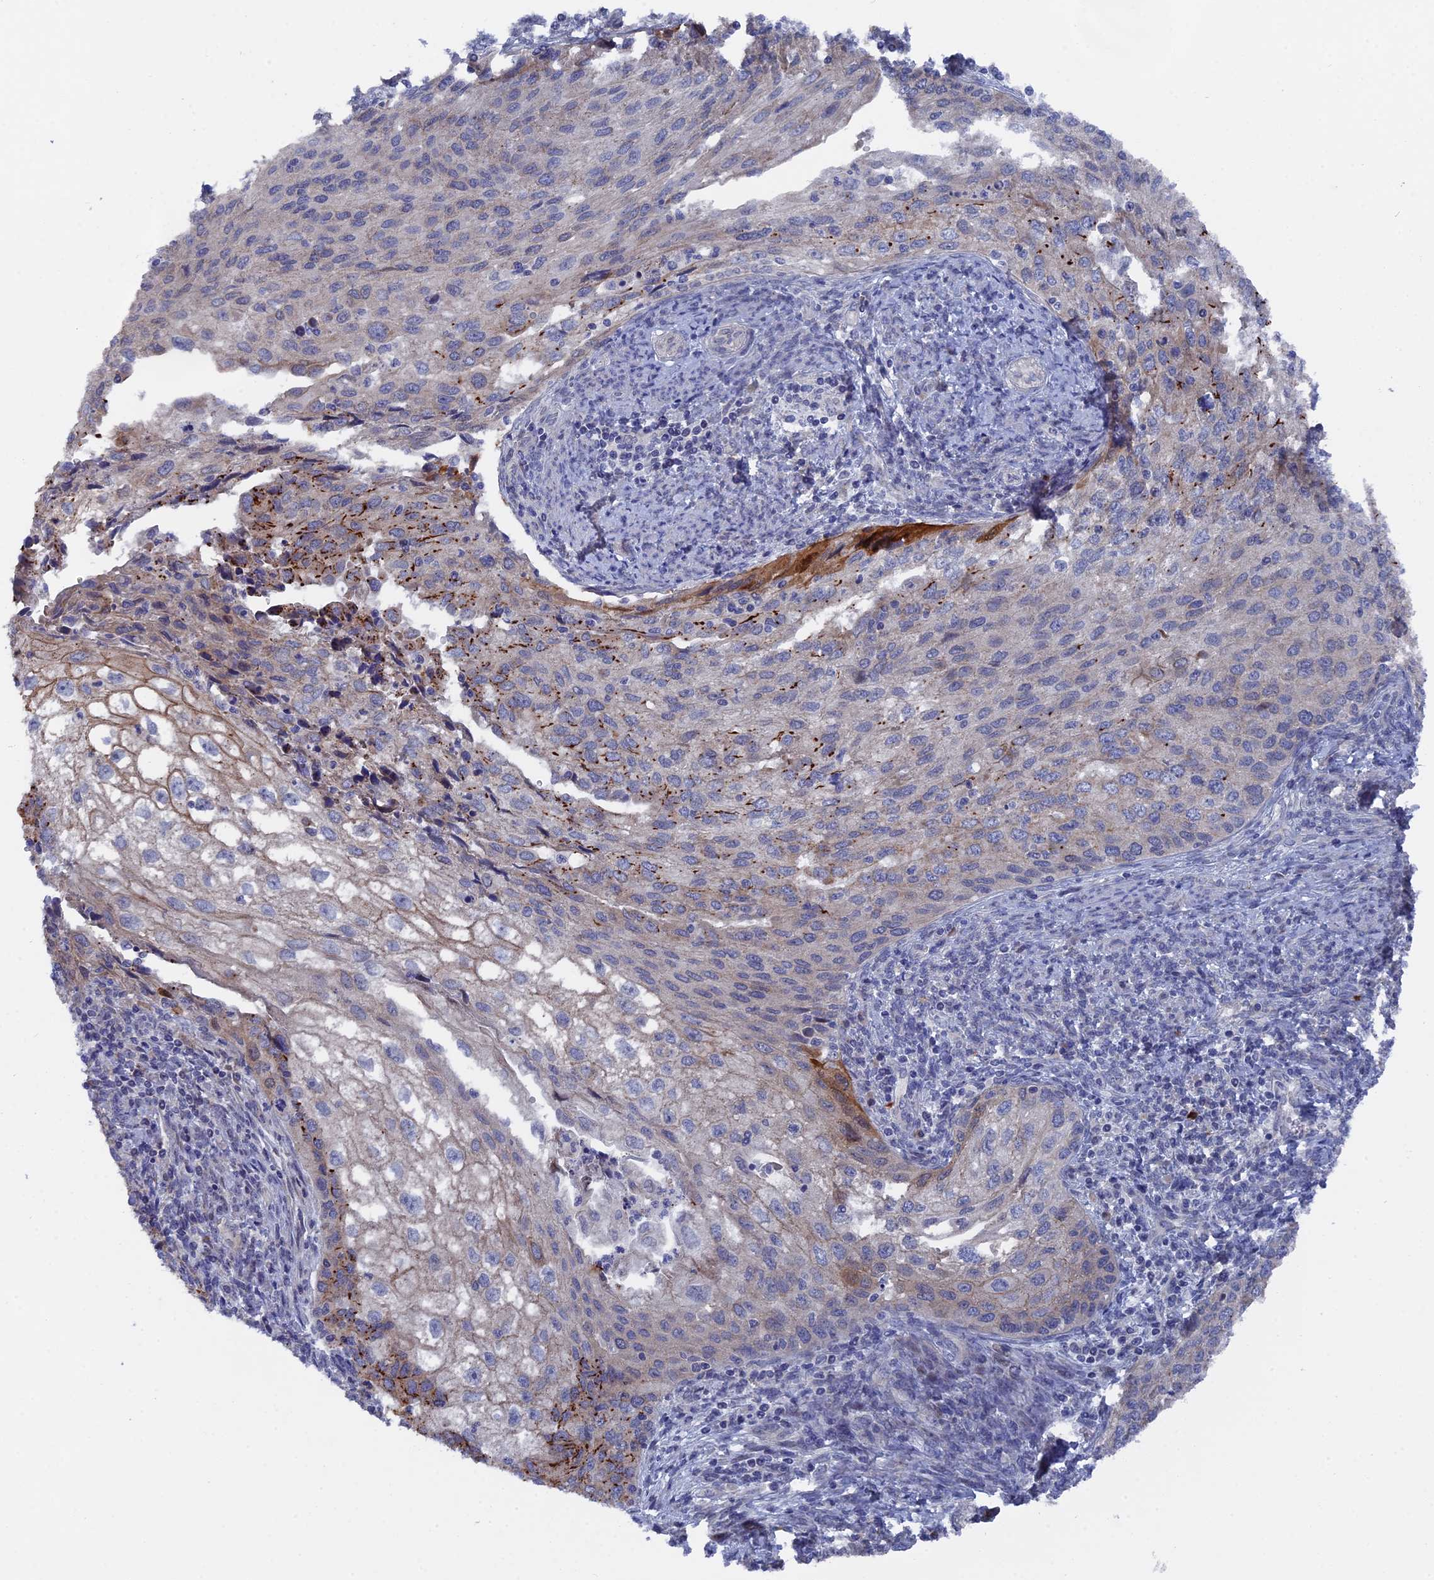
{"staining": {"intensity": "strong", "quantity": "<25%", "location": "cytoplasmic/membranous"}, "tissue": "cervical cancer", "cell_type": "Tumor cells", "image_type": "cancer", "snomed": [{"axis": "morphology", "description": "Squamous cell carcinoma, NOS"}, {"axis": "topography", "description": "Cervix"}], "caption": "Immunohistochemical staining of cervical cancer shows medium levels of strong cytoplasmic/membranous protein positivity in approximately <25% of tumor cells. Ihc stains the protein in brown and the nuclei are stained blue.", "gene": "TMEM161A", "patient": {"sex": "female", "age": 67}}